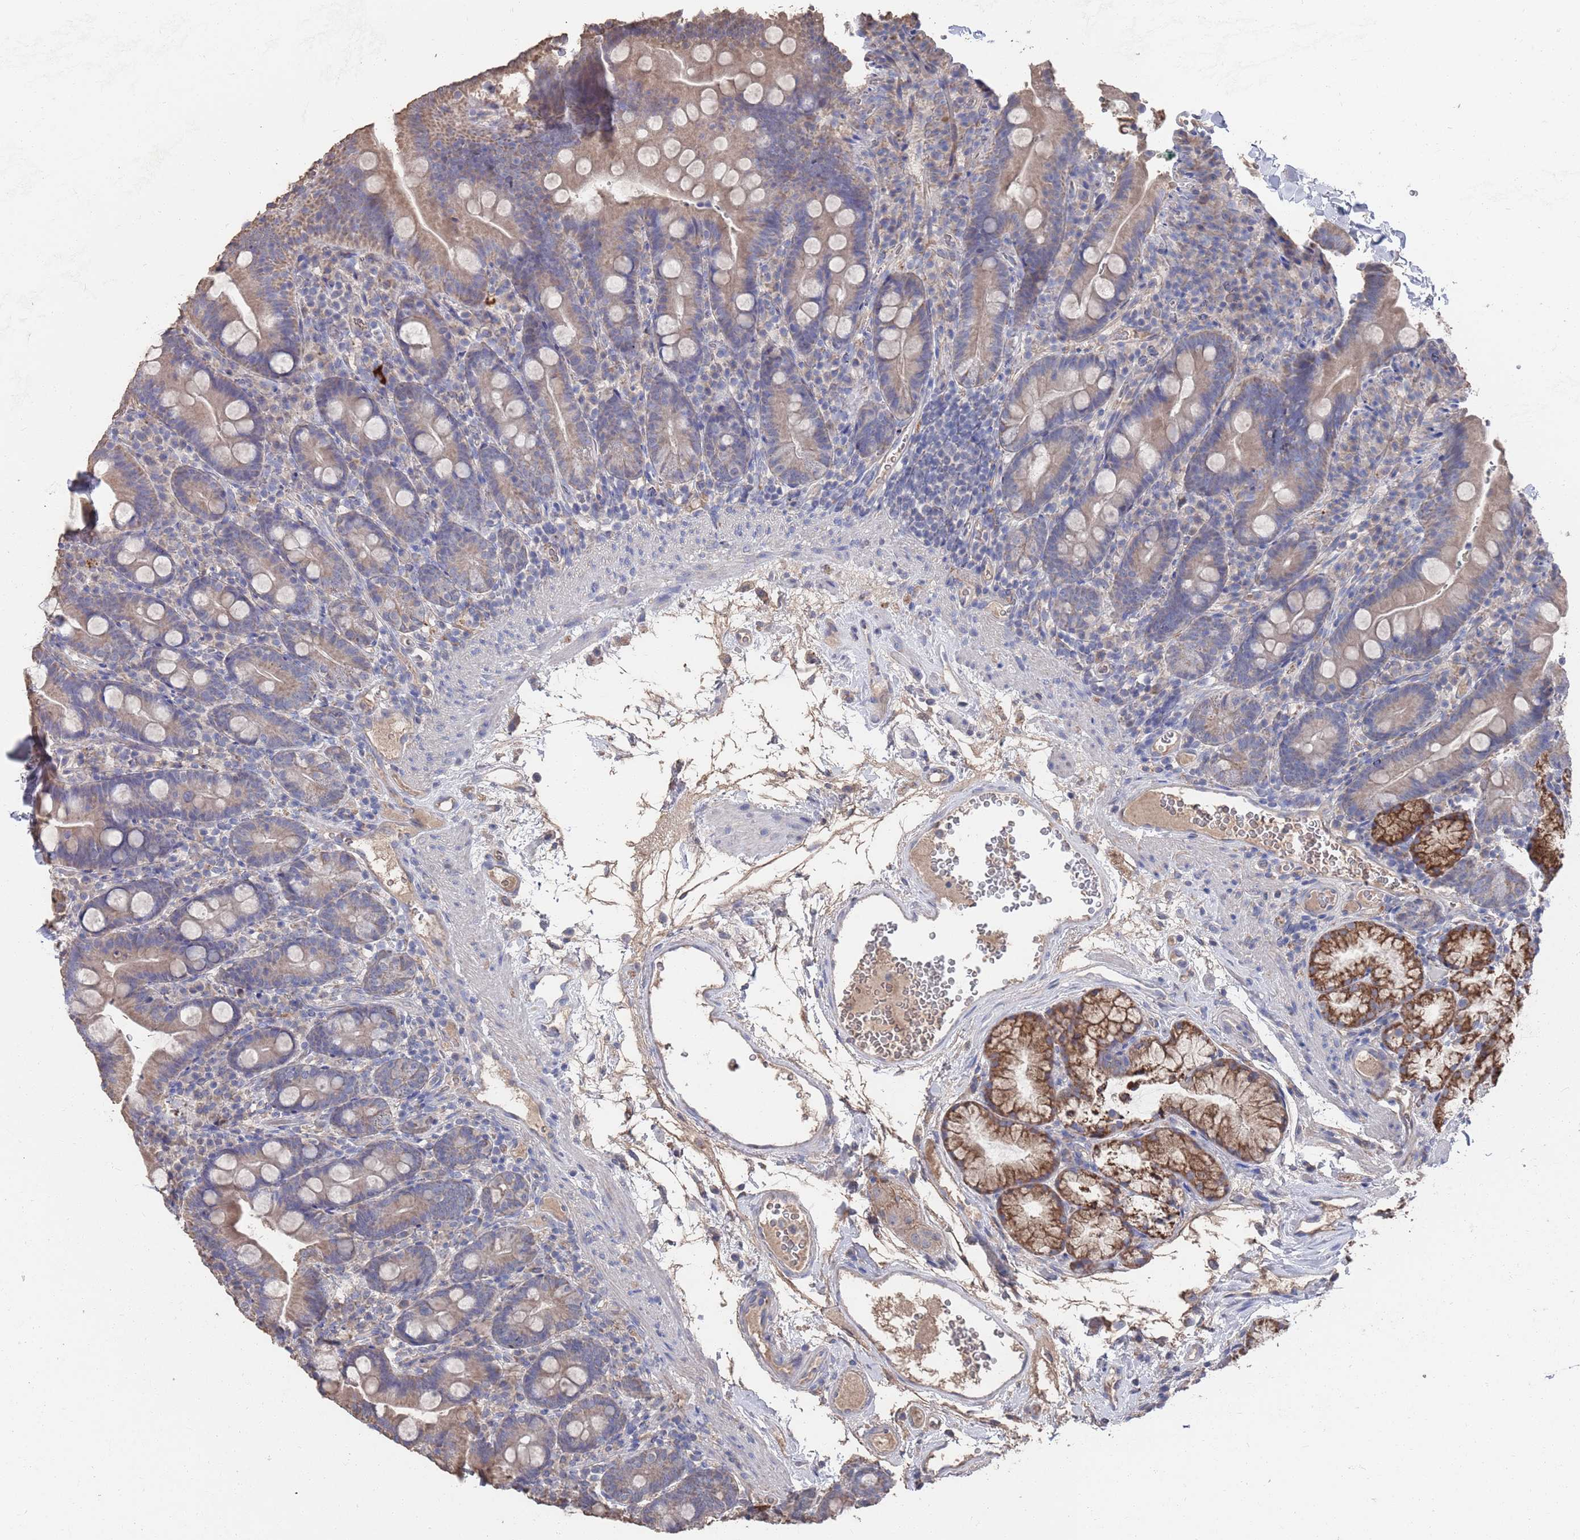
{"staining": {"intensity": "weak", "quantity": "25%-75%", "location": "cytoplasmic/membranous"}, "tissue": "duodenum", "cell_type": "Glandular cells", "image_type": "normal", "snomed": [{"axis": "morphology", "description": "Normal tissue, NOS"}, {"axis": "topography", "description": "Duodenum"}], "caption": "Weak cytoplasmic/membranous expression is present in approximately 25%-75% of glandular cells in benign duodenum. The staining is performed using DAB brown chromogen to label protein expression. The nuclei are counter-stained blue using hematoxylin.", "gene": "BTBD18", "patient": {"sex": "female", "age": 67}}